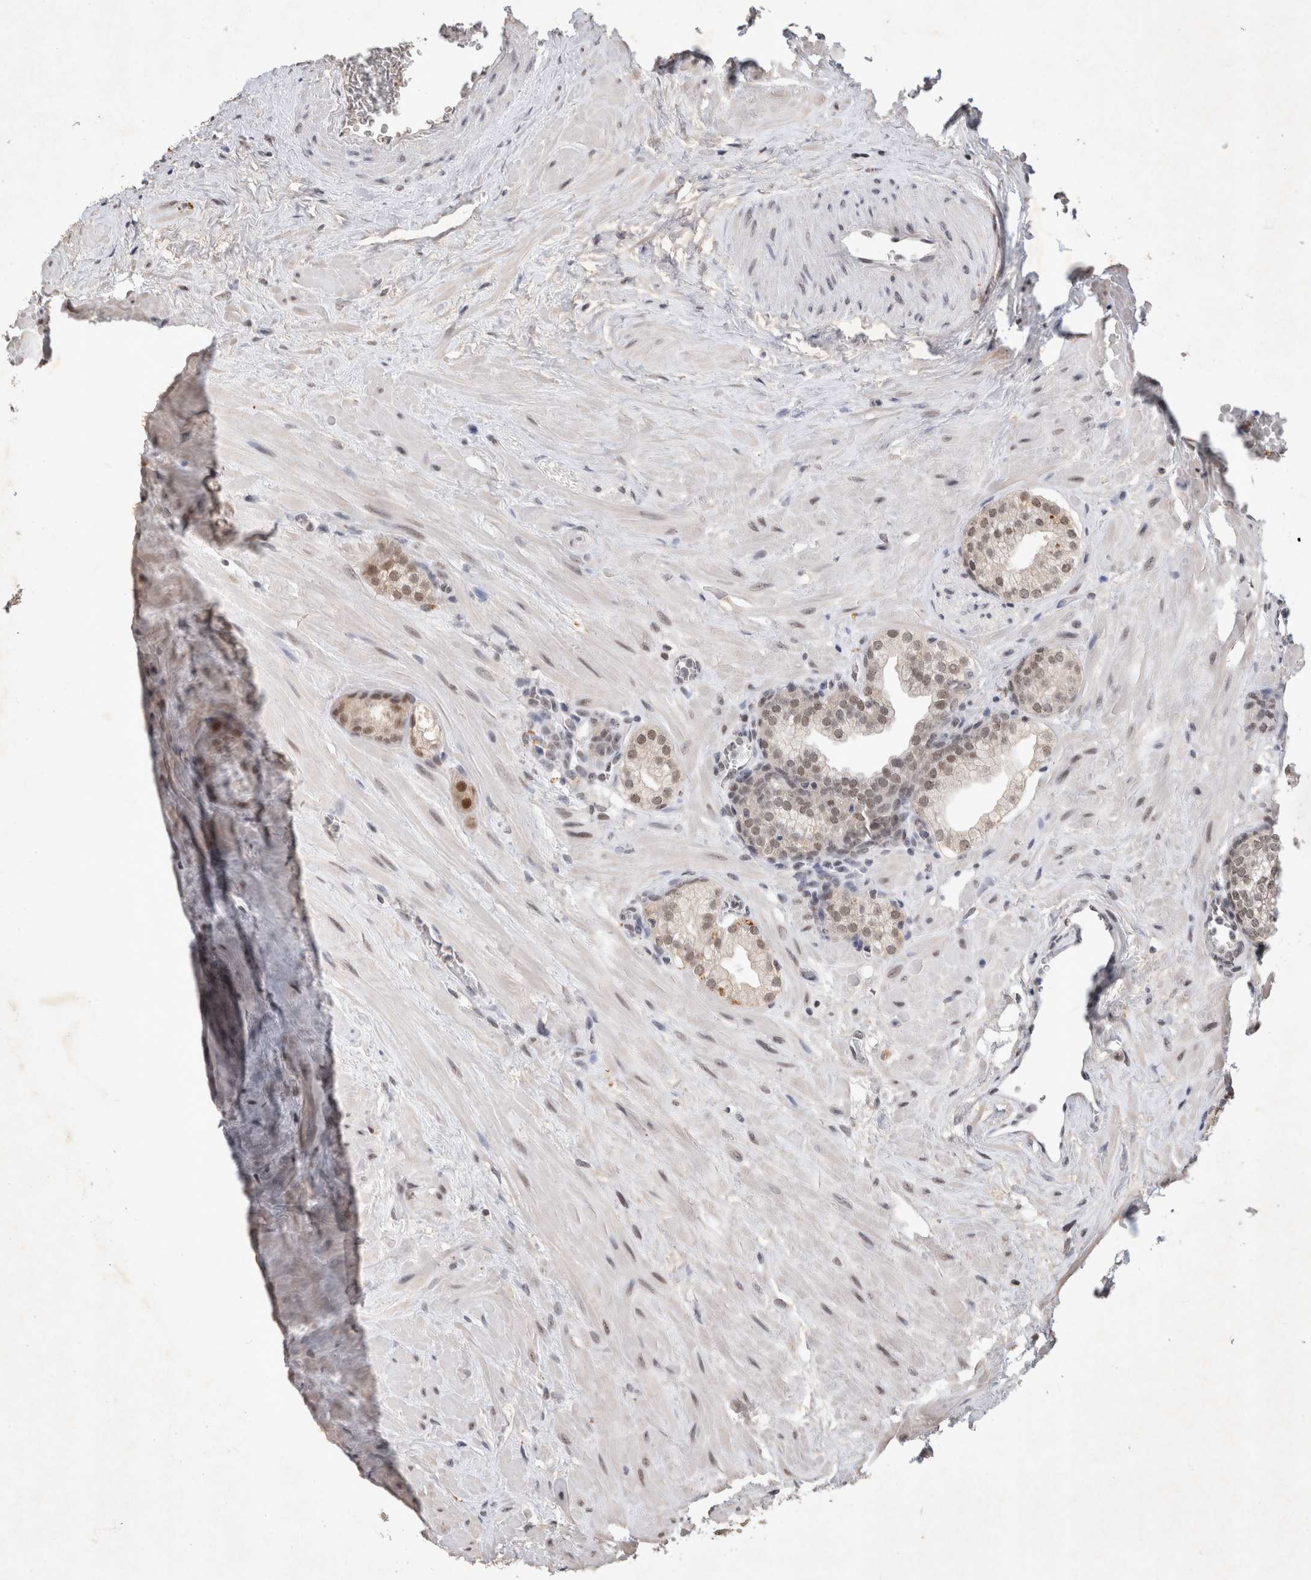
{"staining": {"intensity": "weak", "quantity": ">75%", "location": "nuclear"}, "tissue": "prostate", "cell_type": "Glandular cells", "image_type": "normal", "snomed": [{"axis": "morphology", "description": "Normal tissue, NOS"}, {"axis": "morphology", "description": "Urothelial carcinoma, Low grade"}, {"axis": "topography", "description": "Urinary bladder"}, {"axis": "topography", "description": "Prostate"}], "caption": "IHC staining of benign prostate, which displays low levels of weak nuclear staining in about >75% of glandular cells indicating weak nuclear protein positivity. The staining was performed using DAB (3,3'-diaminobenzidine) (brown) for protein detection and nuclei were counterstained in hematoxylin (blue).", "gene": "XRCC5", "patient": {"sex": "male", "age": 60}}